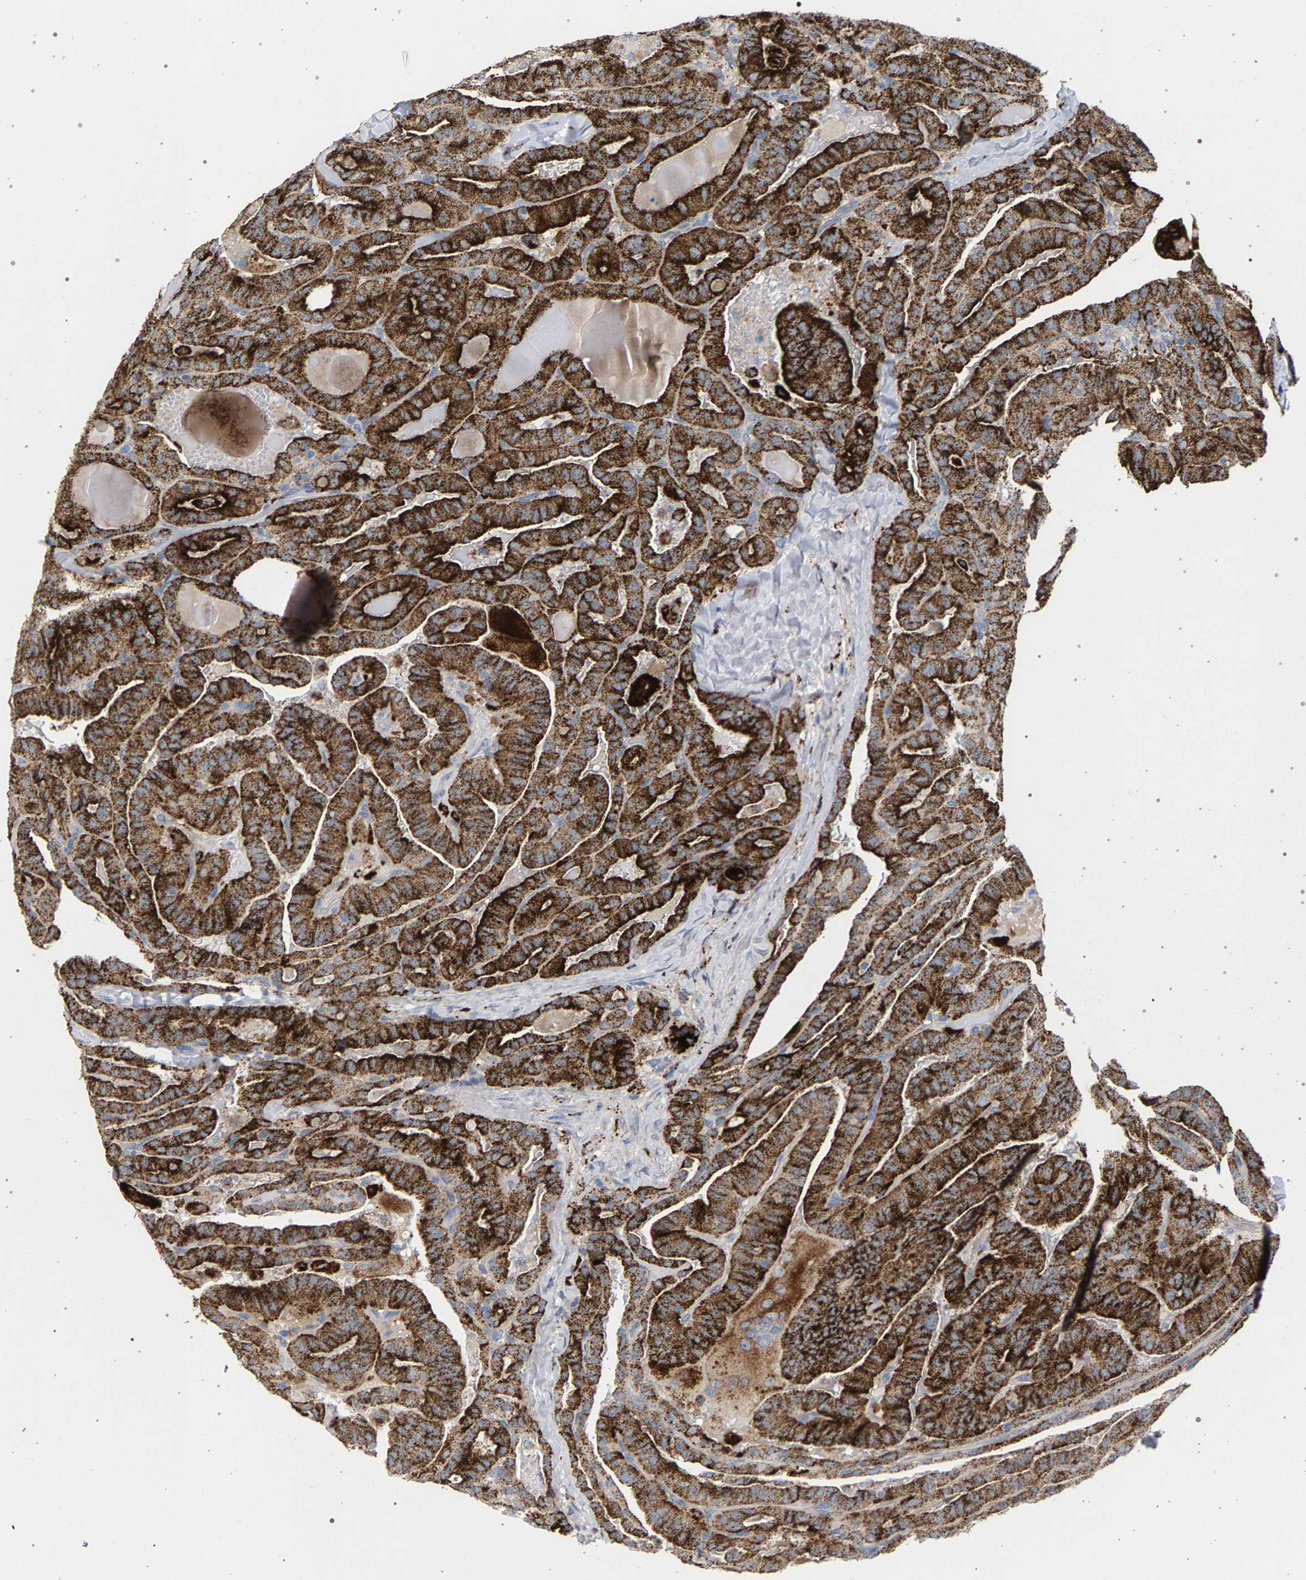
{"staining": {"intensity": "strong", "quantity": ">75%", "location": "cytoplasmic/membranous"}, "tissue": "thyroid cancer", "cell_type": "Tumor cells", "image_type": "cancer", "snomed": [{"axis": "morphology", "description": "Papillary adenocarcinoma, NOS"}, {"axis": "topography", "description": "Thyroid gland"}], "caption": "Immunohistochemical staining of human thyroid papillary adenocarcinoma exhibits high levels of strong cytoplasmic/membranous protein expression in approximately >75% of tumor cells.", "gene": "MAMDC2", "patient": {"sex": "male", "age": 77}}